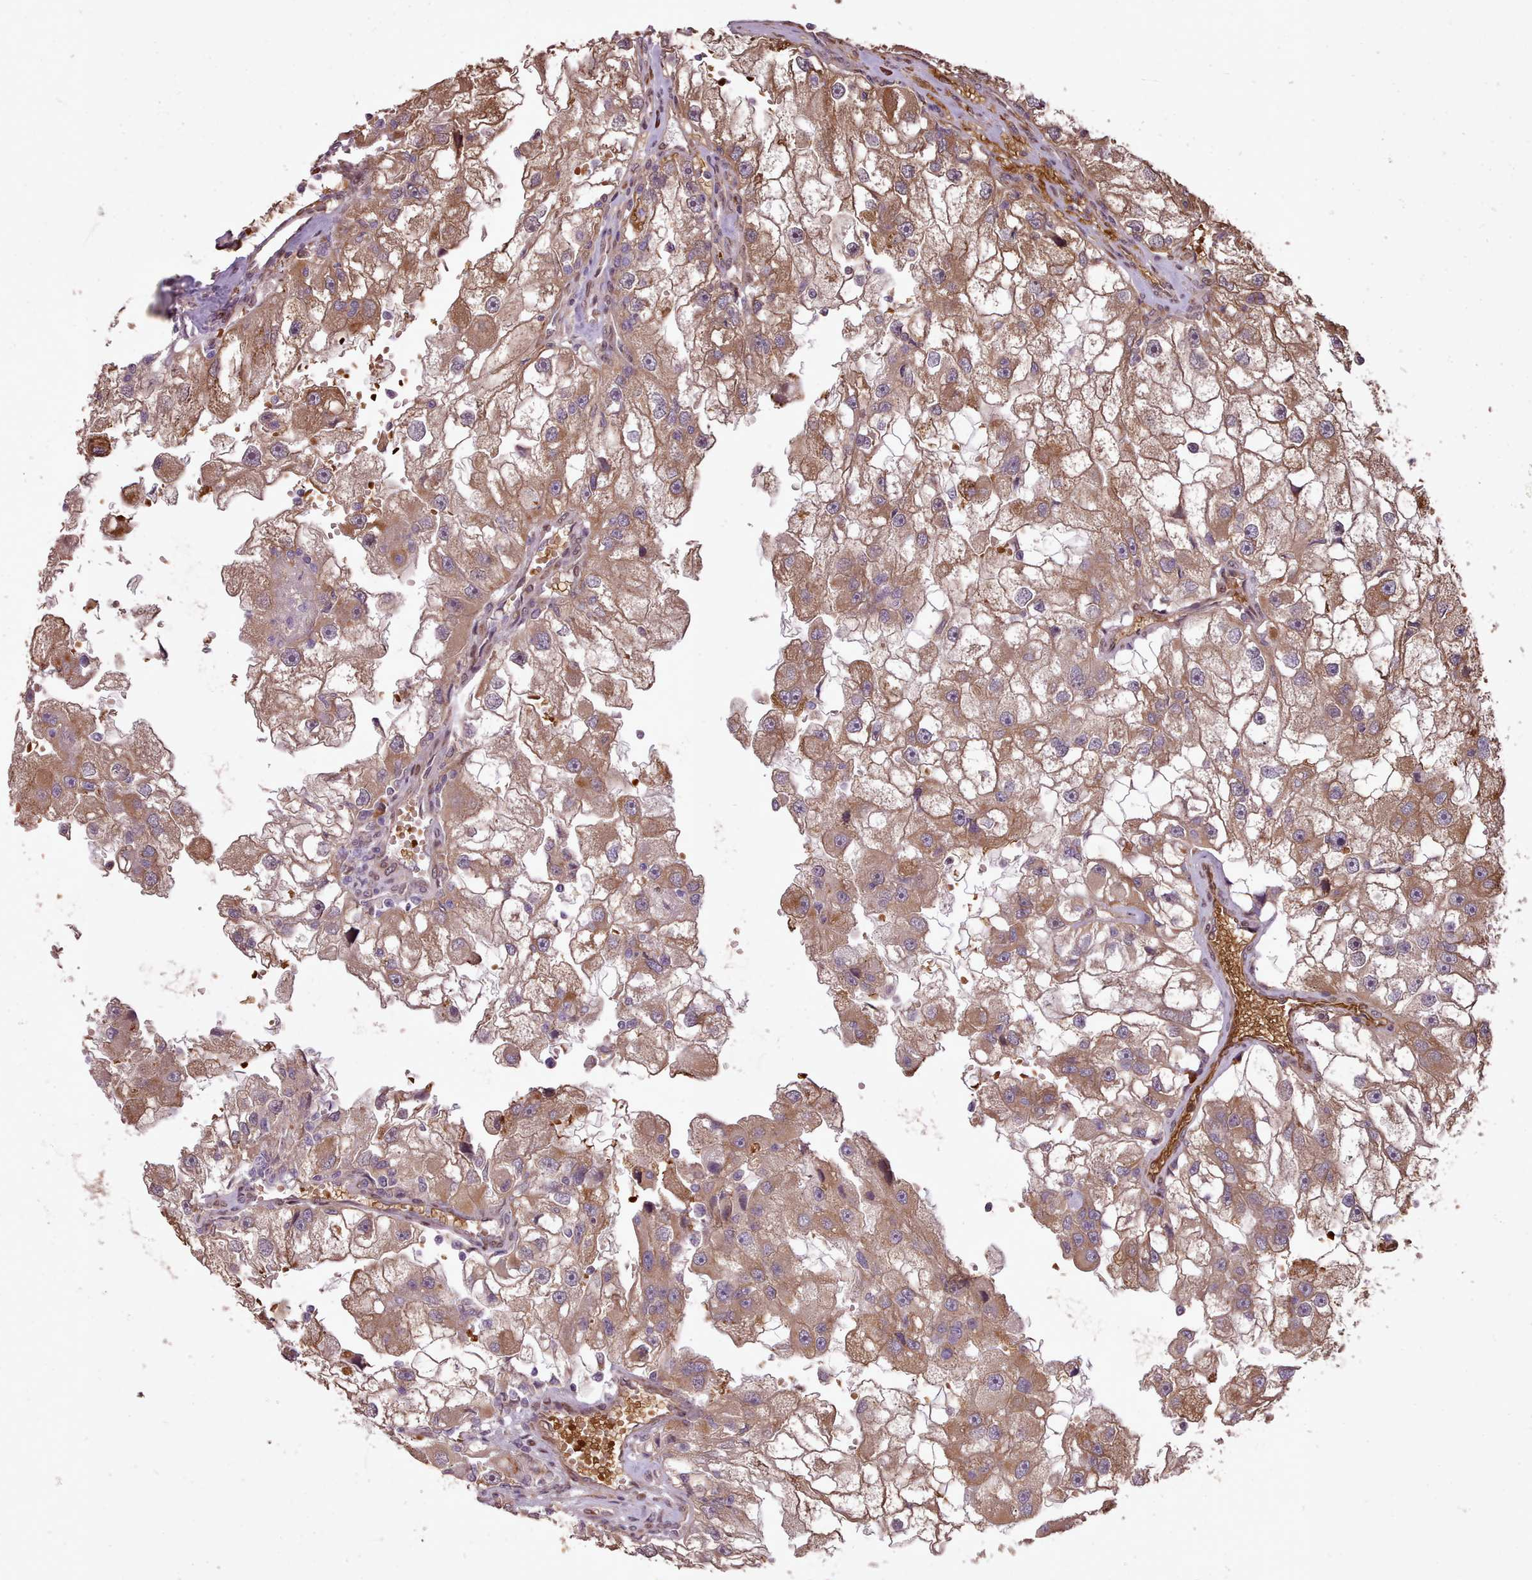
{"staining": {"intensity": "moderate", "quantity": ">75%", "location": "cytoplasmic/membranous"}, "tissue": "renal cancer", "cell_type": "Tumor cells", "image_type": "cancer", "snomed": [{"axis": "morphology", "description": "Adenocarcinoma, NOS"}, {"axis": "topography", "description": "Kidney"}], "caption": "Immunohistochemical staining of renal adenocarcinoma exhibits moderate cytoplasmic/membranous protein expression in approximately >75% of tumor cells. (Brightfield microscopy of DAB IHC at high magnification).", "gene": "CABP1", "patient": {"sex": "male", "age": 63}}